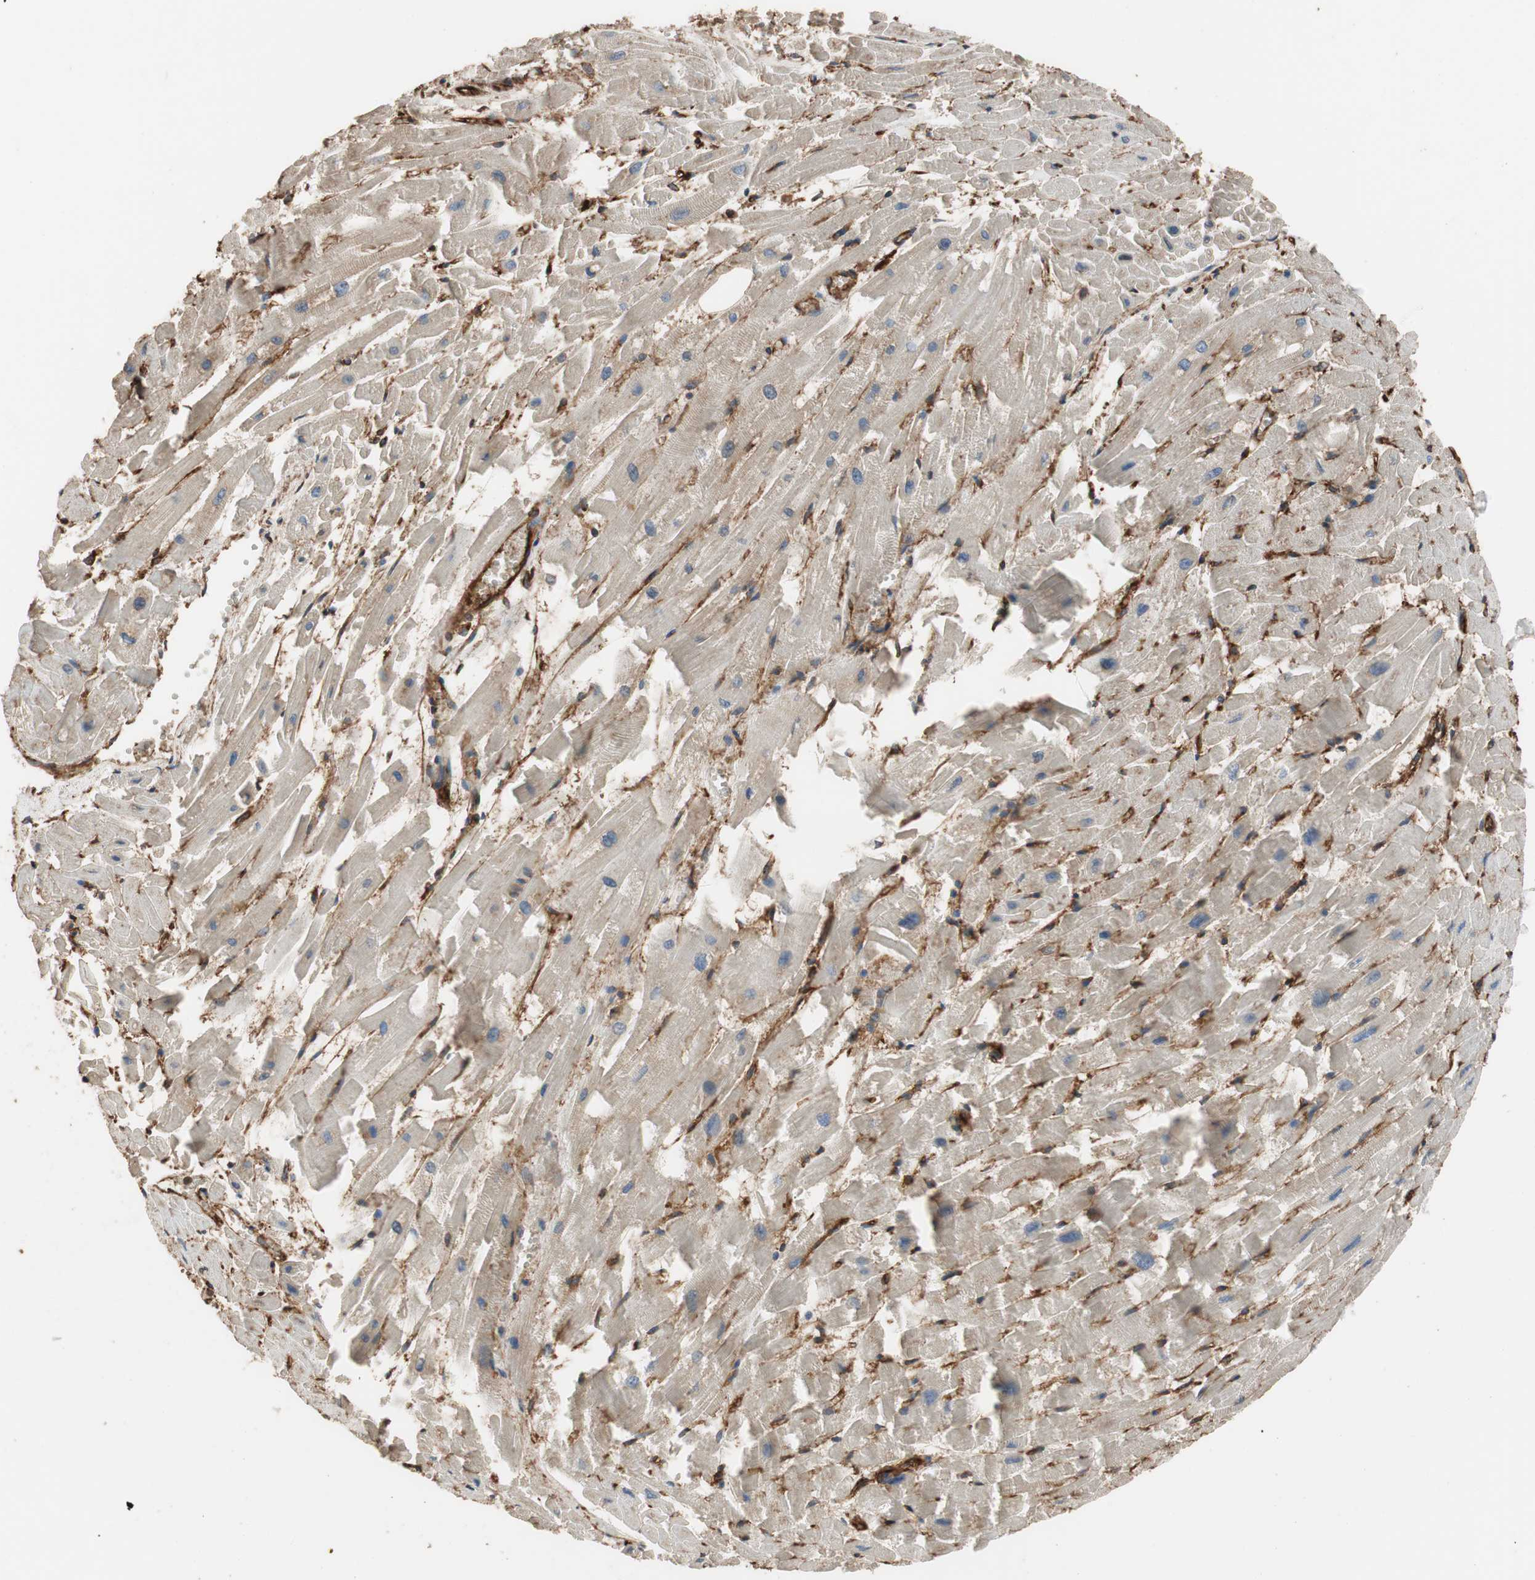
{"staining": {"intensity": "negative", "quantity": "none", "location": "none"}, "tissue": "heart muscle", "cell_type": "Cardiomyocytes", "image_type": "normal", "snomed": [{"axis": "morphology", "description": "Normal tissue, NOS"}, {"axis": "topography", "description": "Heart"}], "caption": "Immunohistochemistry image of benign heart muscle: human heart muscle stained with DAB (3,3'-diaminobenzidine) exhibits no significant protein positivity in cardiomyocytes.", "gene": "IL1RL1", "patient": {"sex": "female", "age": 19}}